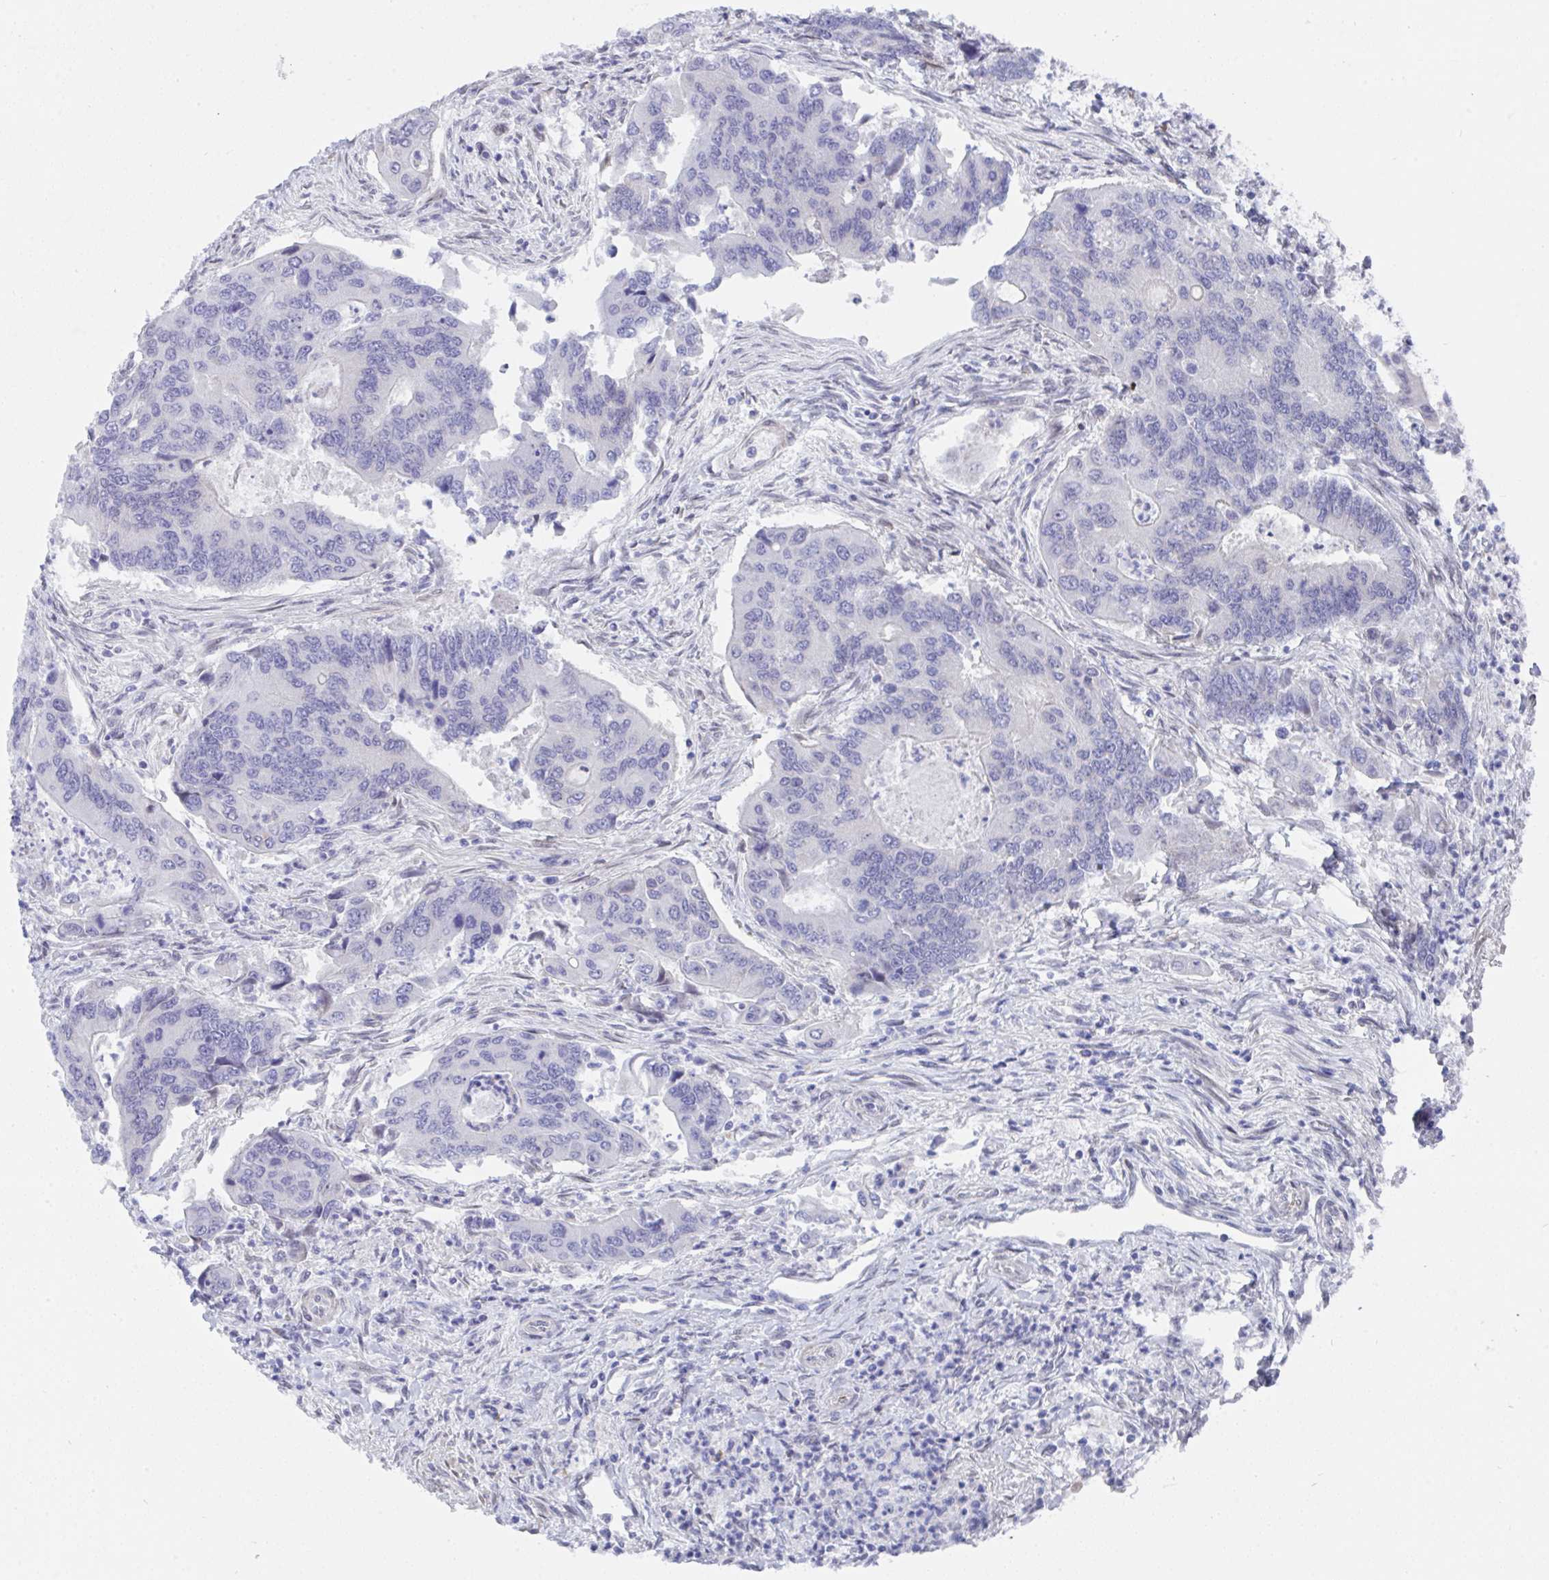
{"staining": {"intensity": "negative", "quantity": "none", "location": "none"}, "tissue": "colorectal cancer", "cell_type": "Tumor cells", "image_type": "cancer", "snomed": [{"axis": "morphology", "description": "Adenocarcinoma, NOS"}, {"axis": "topography", "description": "Colon"}], "caption": "Tumor cells are negative for brown protein staining in colorectal cancer (adenocarcinoma).", "gene": "MFSD4A", "patient": {"sex": "female", "age": 67}}